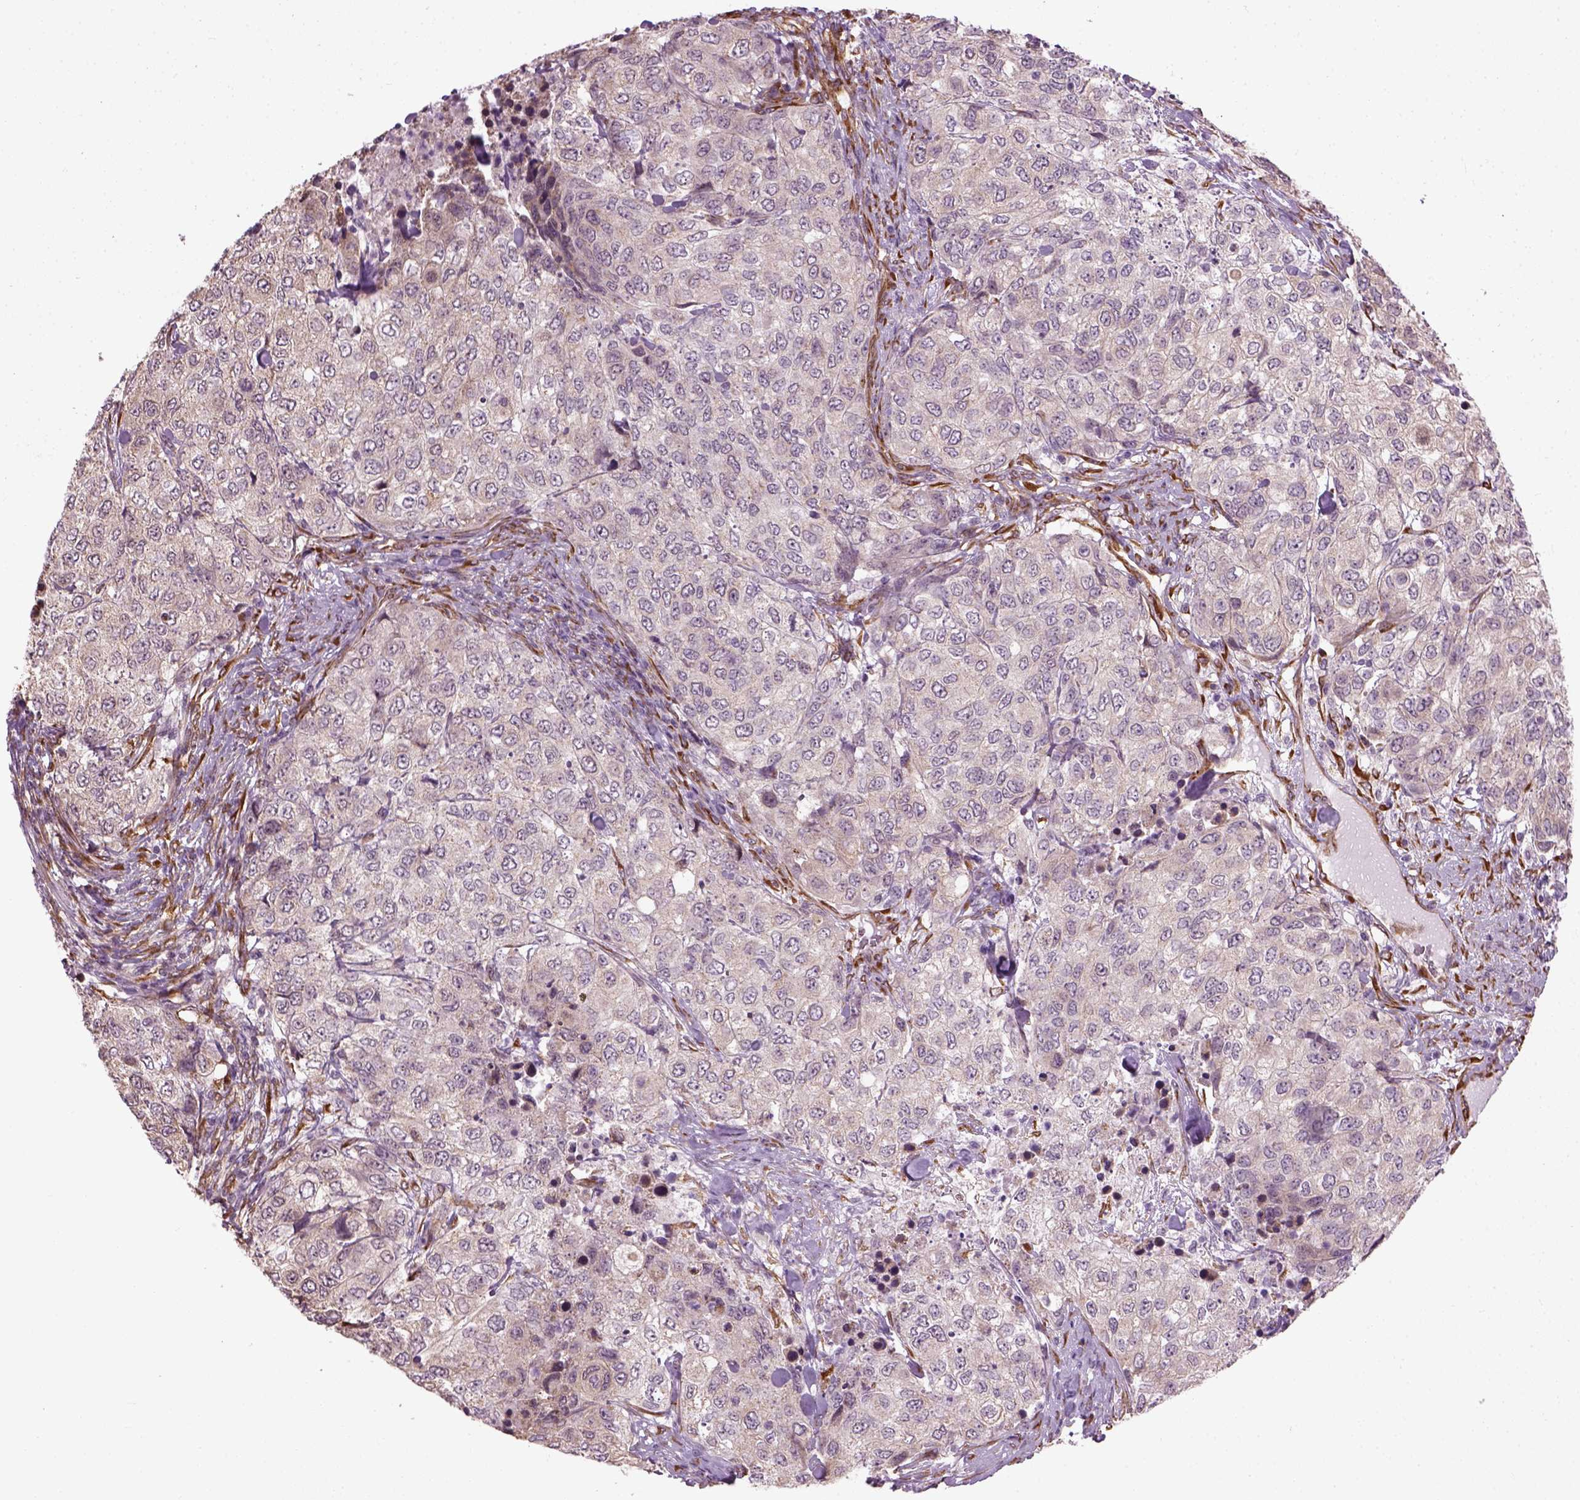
{"staining": {"intensity": "weak", "quantity": "<25%", "location": "cytoplasmic/membranous"}, "tissue": "urothelial cancer", "cell_type": "Tumor cells", "image_type": "cancer", "snomed": [{"axis": "morphology", "description": "Urothelial carcinoma, High grade"}, {"axis": "topography", "description": "Urinary bladder"}], "caption": "Tumor cells show no significant staining in high-grade urothelial carcinoma.", "gene": "XK", "patient": {"sex": "female", "age": 78}}